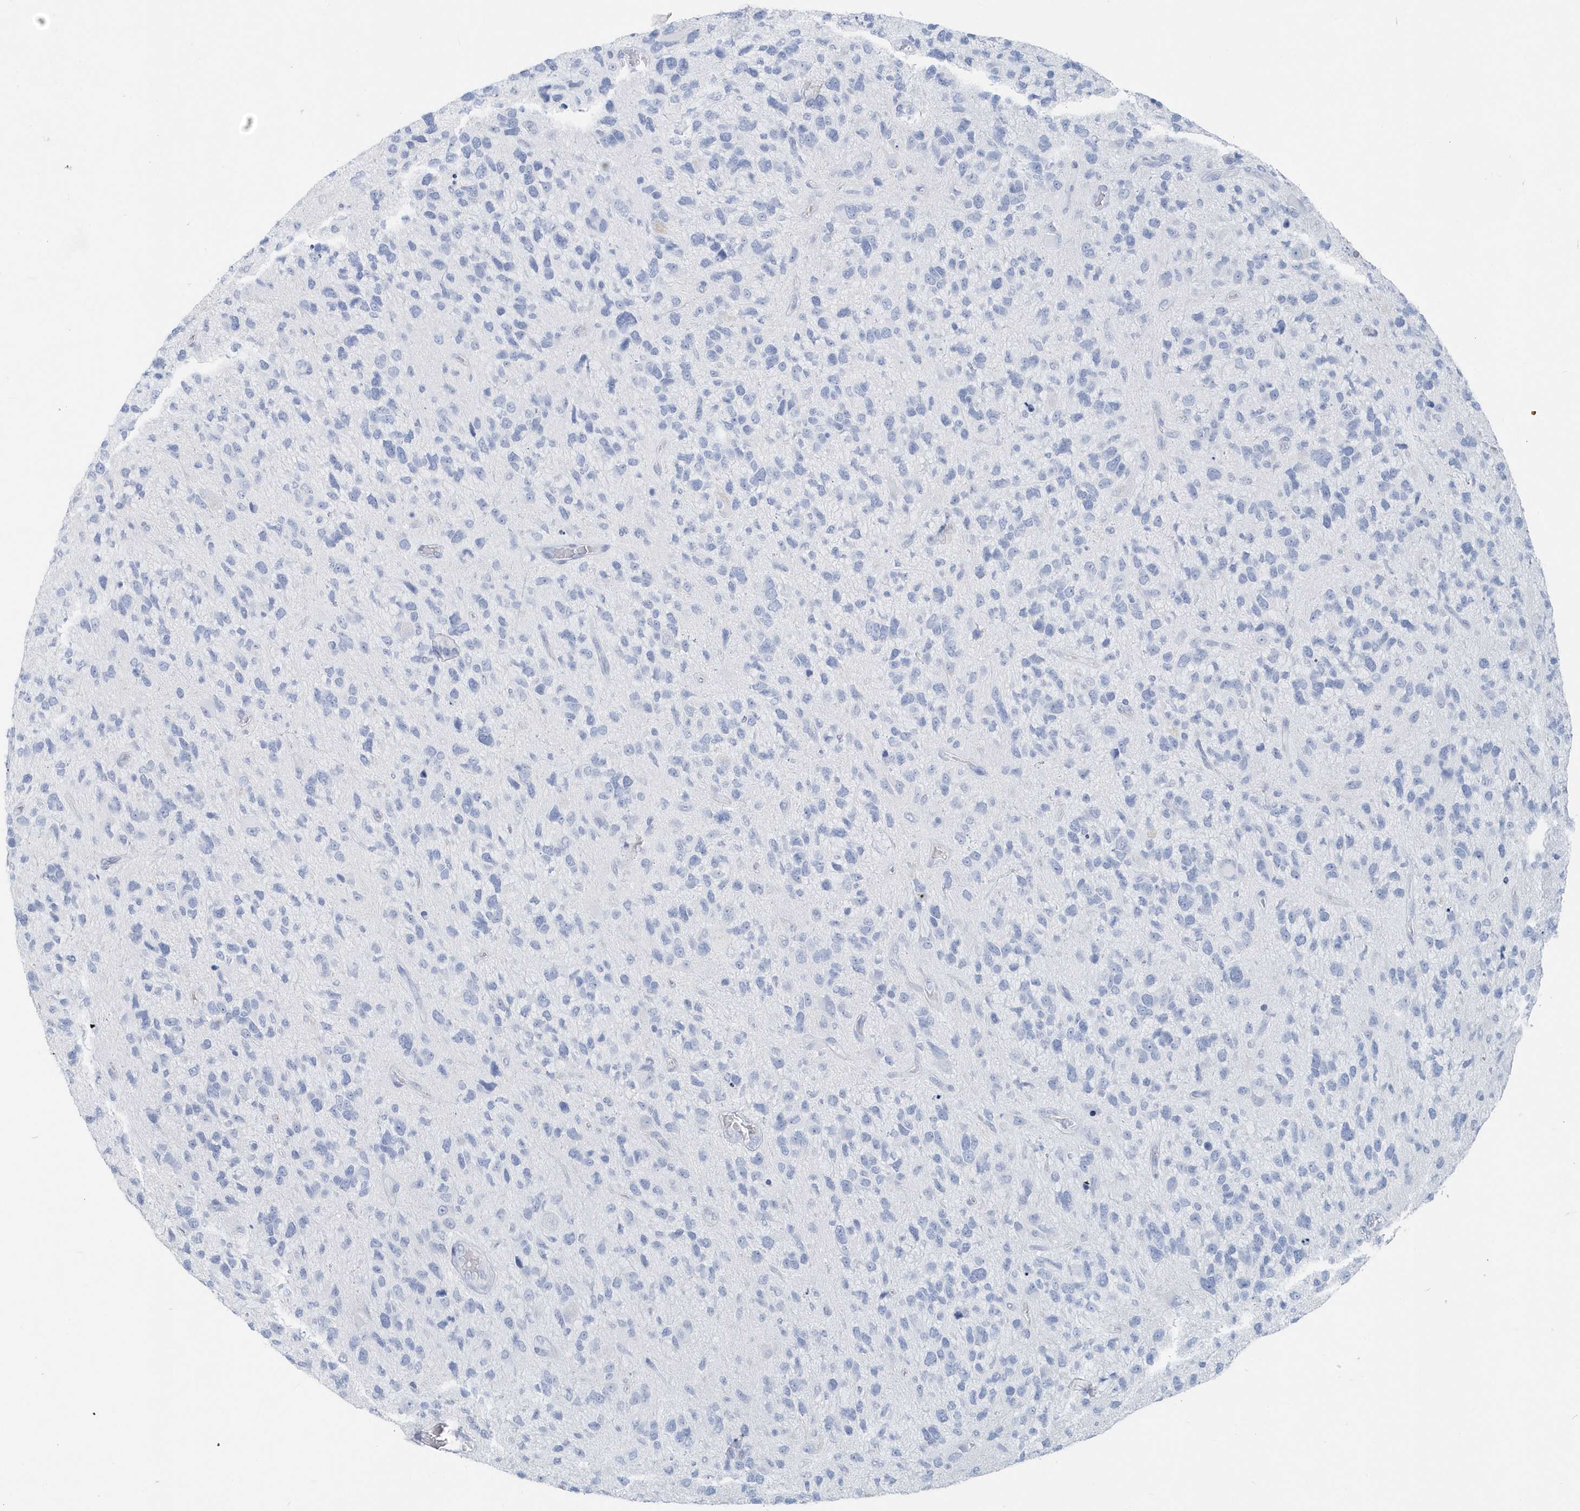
{"staining": {"intensity": "negative", "quantity": "none", "location": "none"}, "tissue": "glioma", "cell_type": "Tumor cells", "image_type": "cancer", "snomed": [{"axis": "morphology", "description": "Glioma, malignant, High grade"}, {"axis": "topography", "description": "Brain"}], "caption": "Tumor cells show no significant protein expression in malignant glioma (high-grade). (Immunohistochemistry (ihc), brightfield microscopy, high magnification).", "gene": "JCHAIN", "patient": {"sex": "female", "age": 58}}